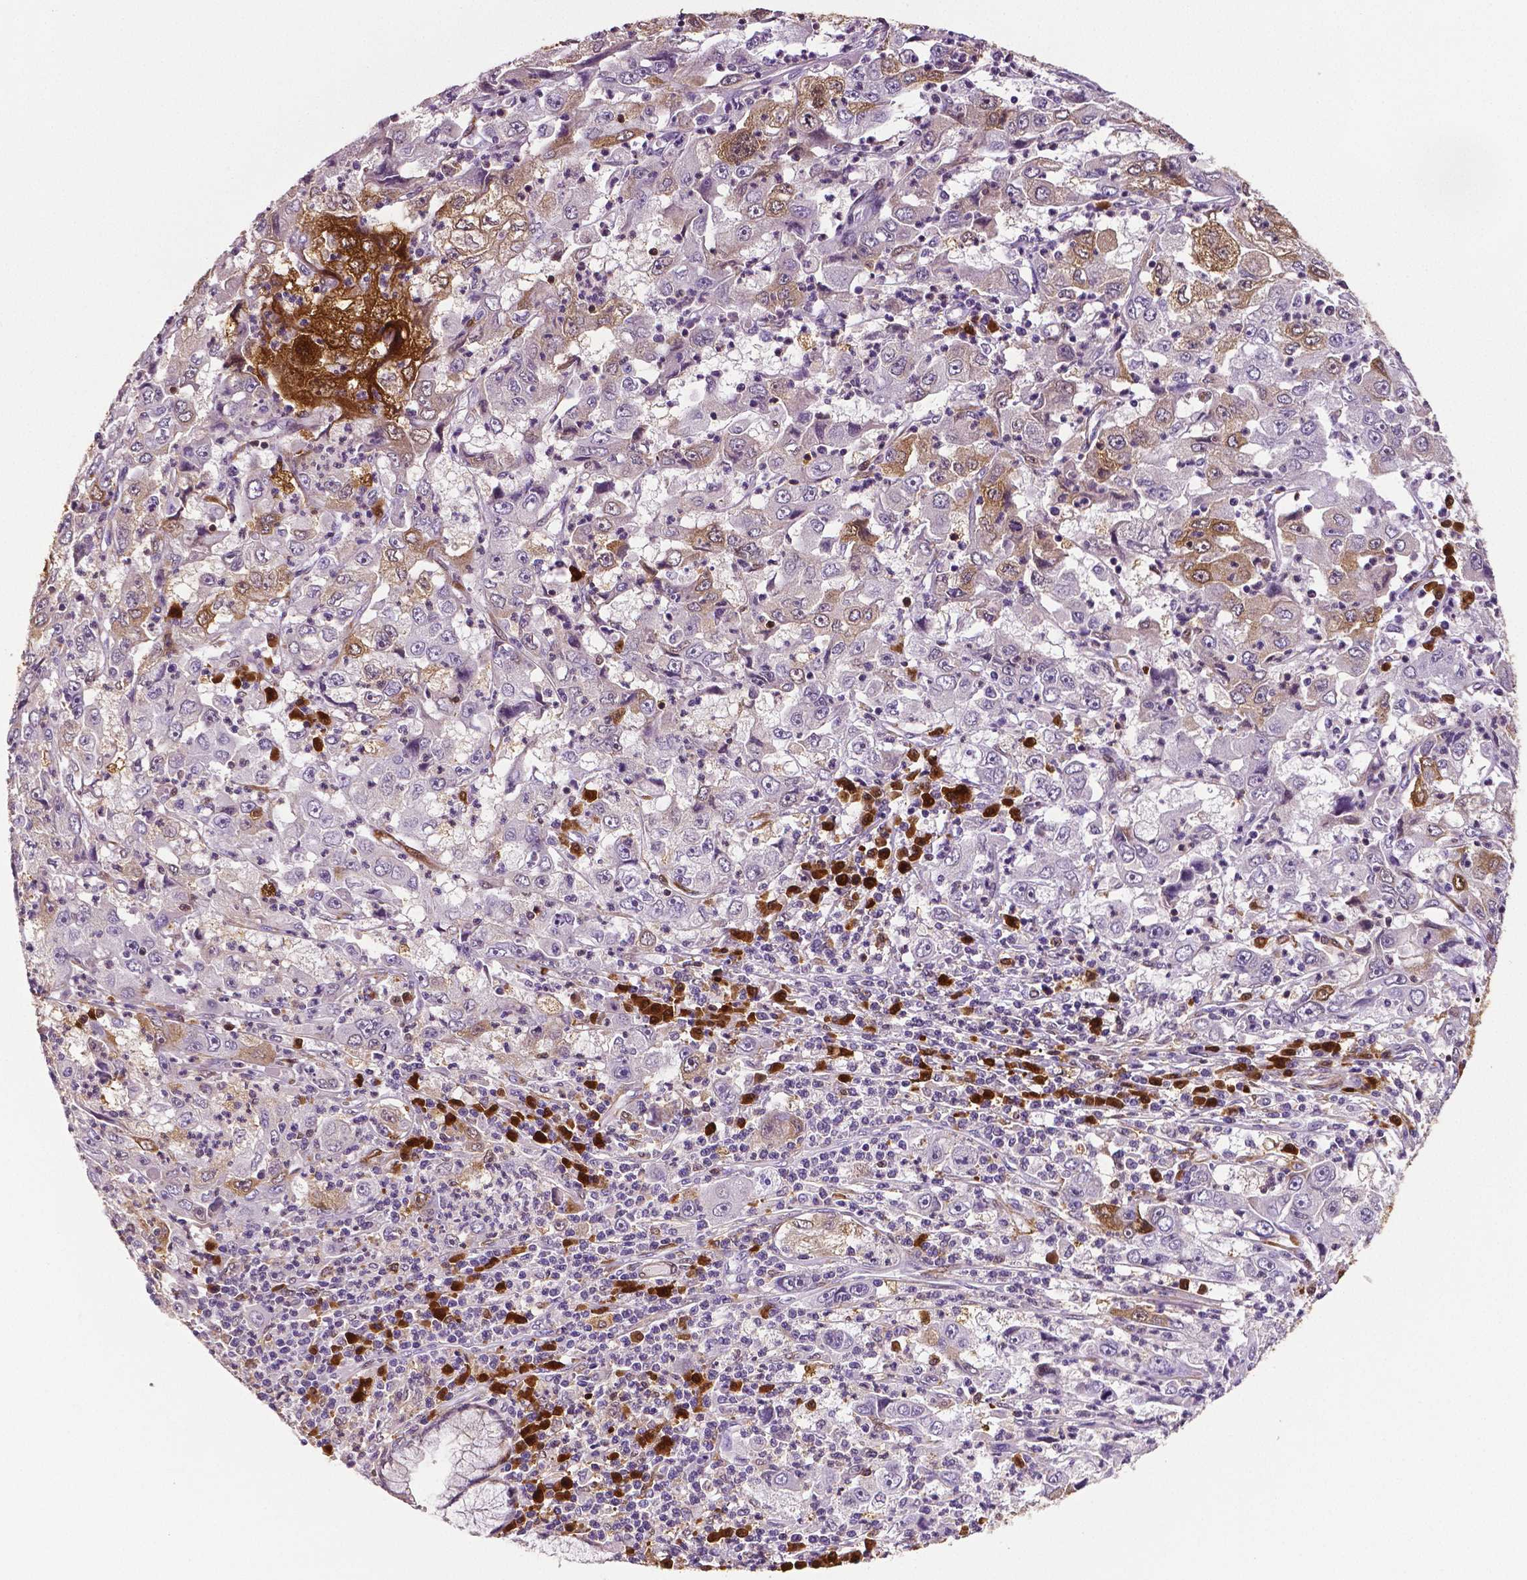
{"staining": {"intensity": "negative", "quantity": "none", "location": "none"}, "tissue": "cervical cancer", "cell_type": "Tumor cells", "image_type": "cancer", "snomed": [{"axis": "morphology", "description": "Squamous cell carcinoma, NOS"}, {"axis": "topography", "description": "Cervix"}], "caption": "An image of human cervical cancer (squamous cell carcinoma) is negative for staining in tumor cells.", "gene": "PHGDH", "patient": {"sex": "female", "age": 36}}